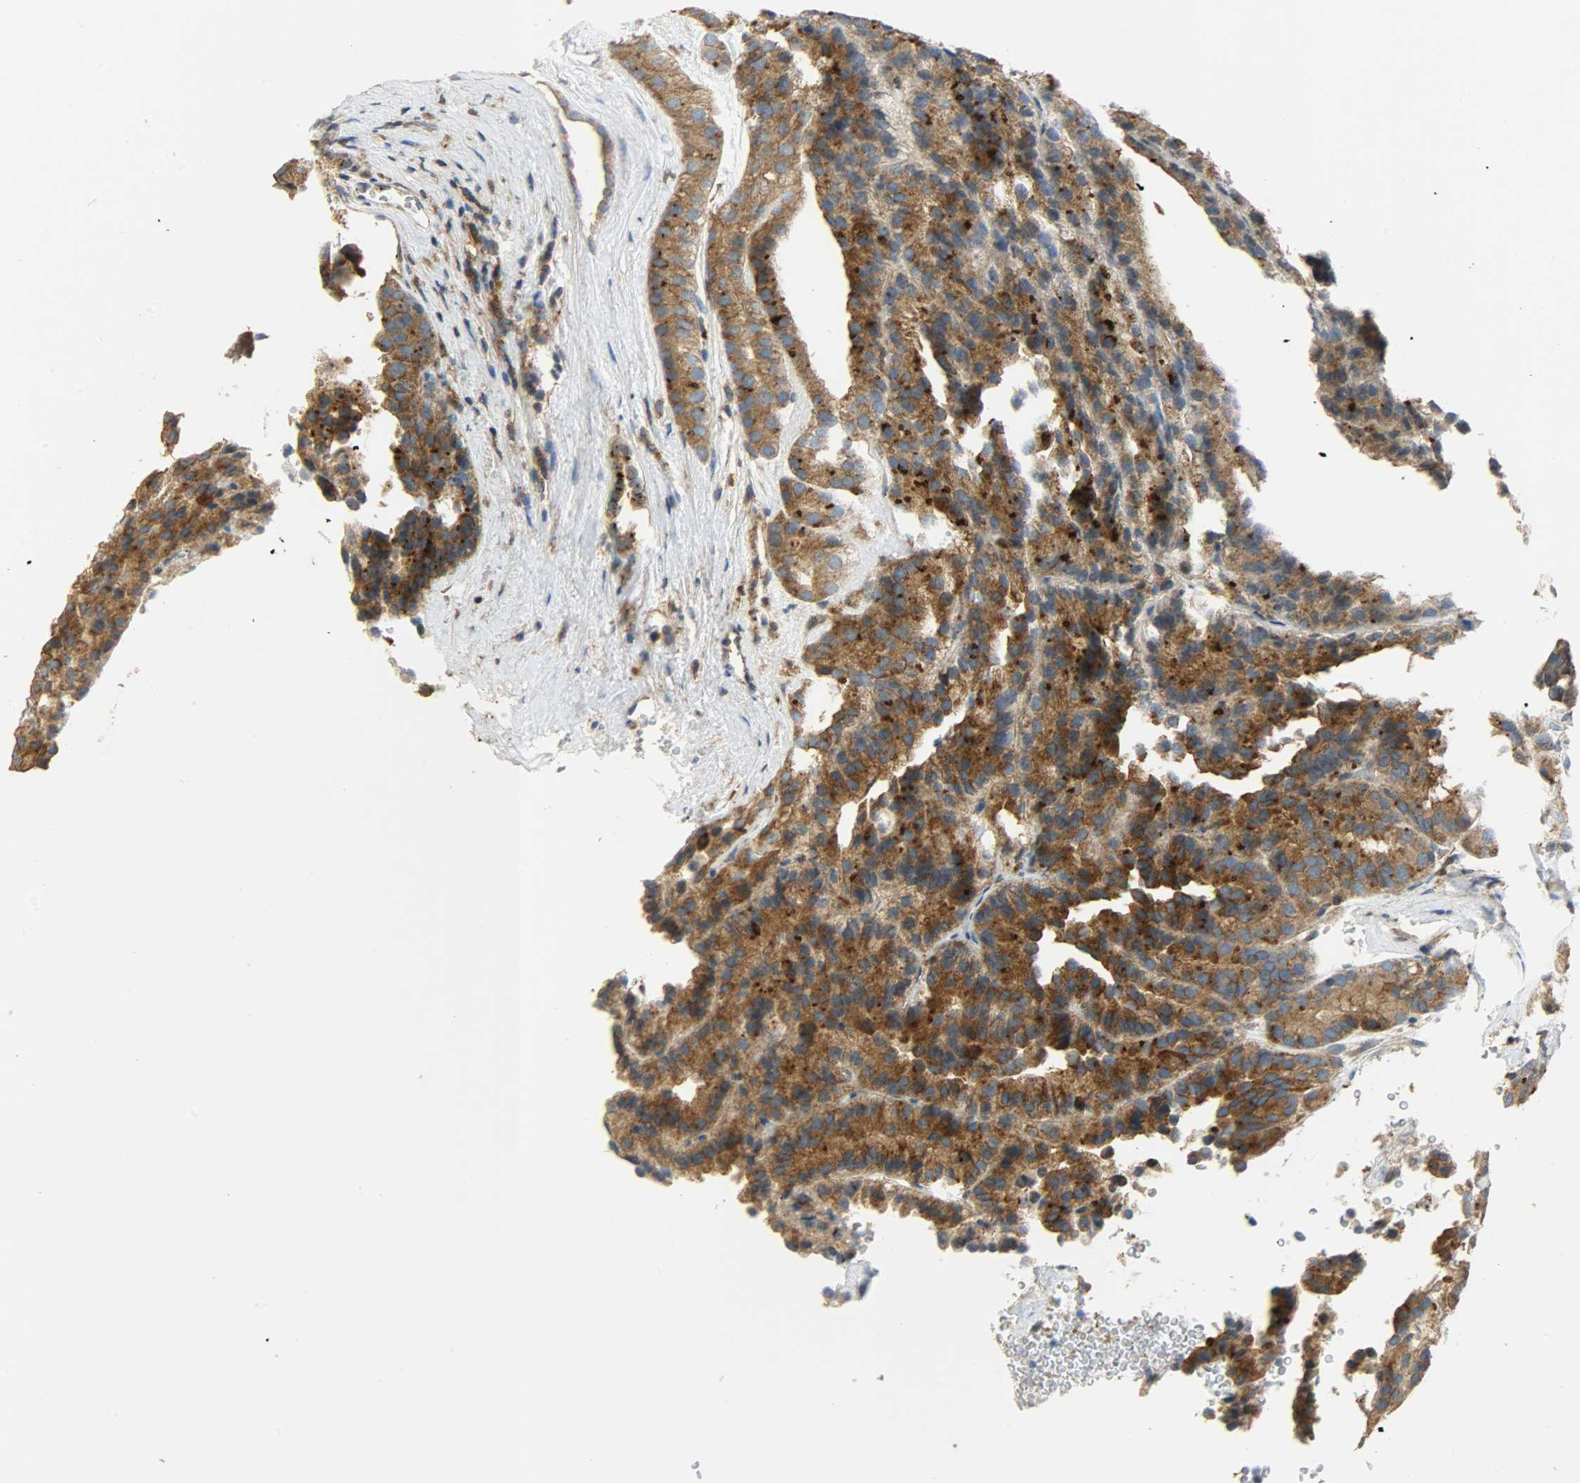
{"staining": {"intensity": "strong", "quantity": ">75%", "location": "cytoplasmic/membranous"}, "tissue": "renal cancer", "cell_type": "Tumor cells", "image_type": "cancer", "snomed": [{"axis": "morphology", "description": "Adenocarcinoma, NOS"}, {"axis": "topography", "description": "Kidney"}], "caption": "A photomicrograph showing strong cytoplasmic/membranous expression in about >75% of tumor cells in renal adenocarcinoma, as visualized by brown immunohistochemical staining.", "gene": "GIT2", "patient": {"sex": "male", "age": 46}}